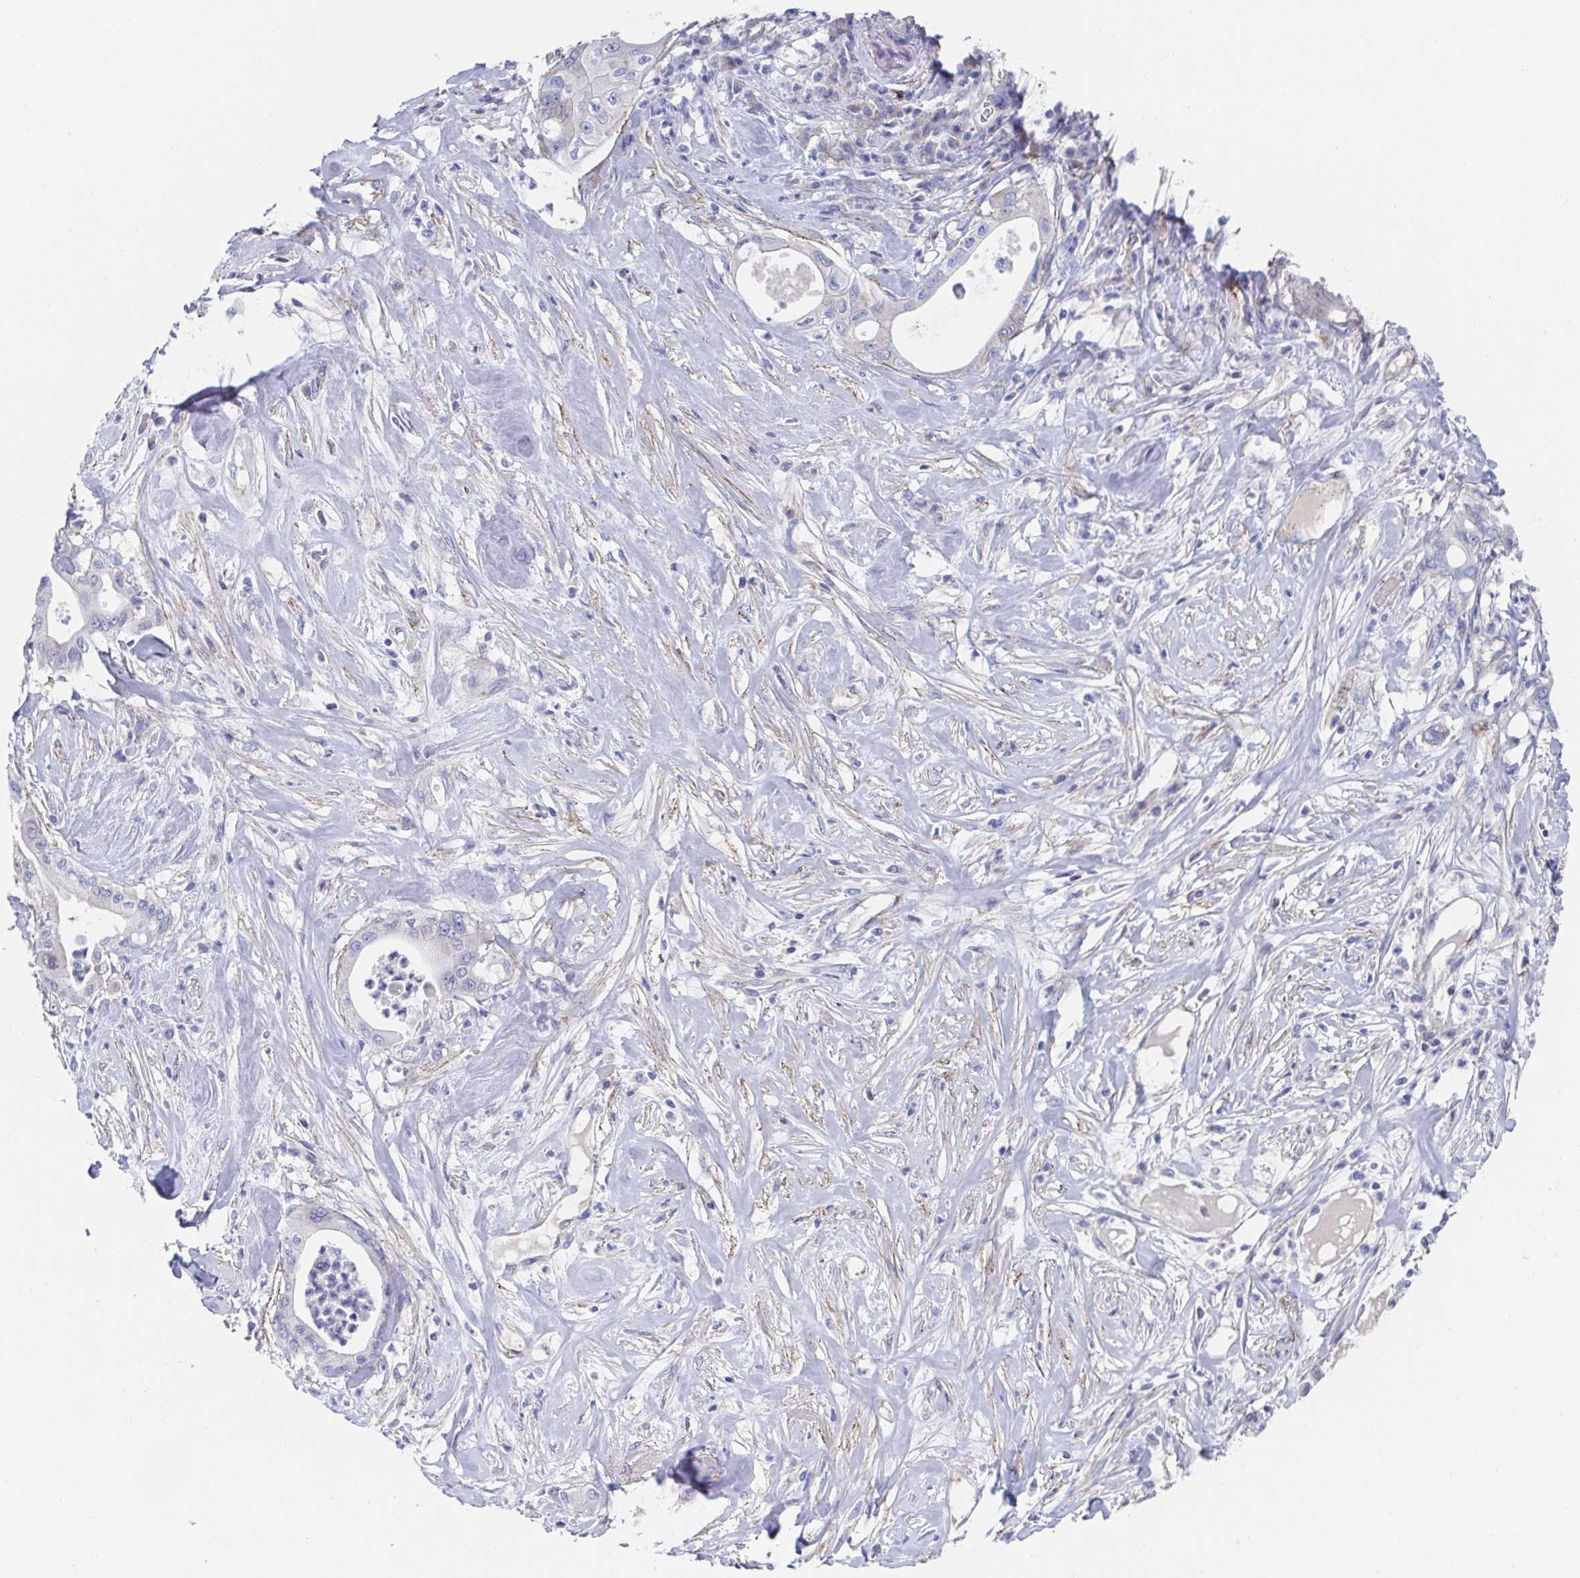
{"staining": {"intensity": "negative", "quantity": "none", "location": "none"}, "tissue": "pancreatic cancer", "cell_type": "Tumor cells", "image_type": "cancer", "snomed": [{"axis": "morphology", "description": "Adenocarcinoma, NOS"}, {"axis": "topography", "description": "Pancreas"}], "caption": "Tumor cells show no significant protein positivity in pancreatic cancer.", "gene": "CDH2", "patient": {"sex": "male", "age": 71}}